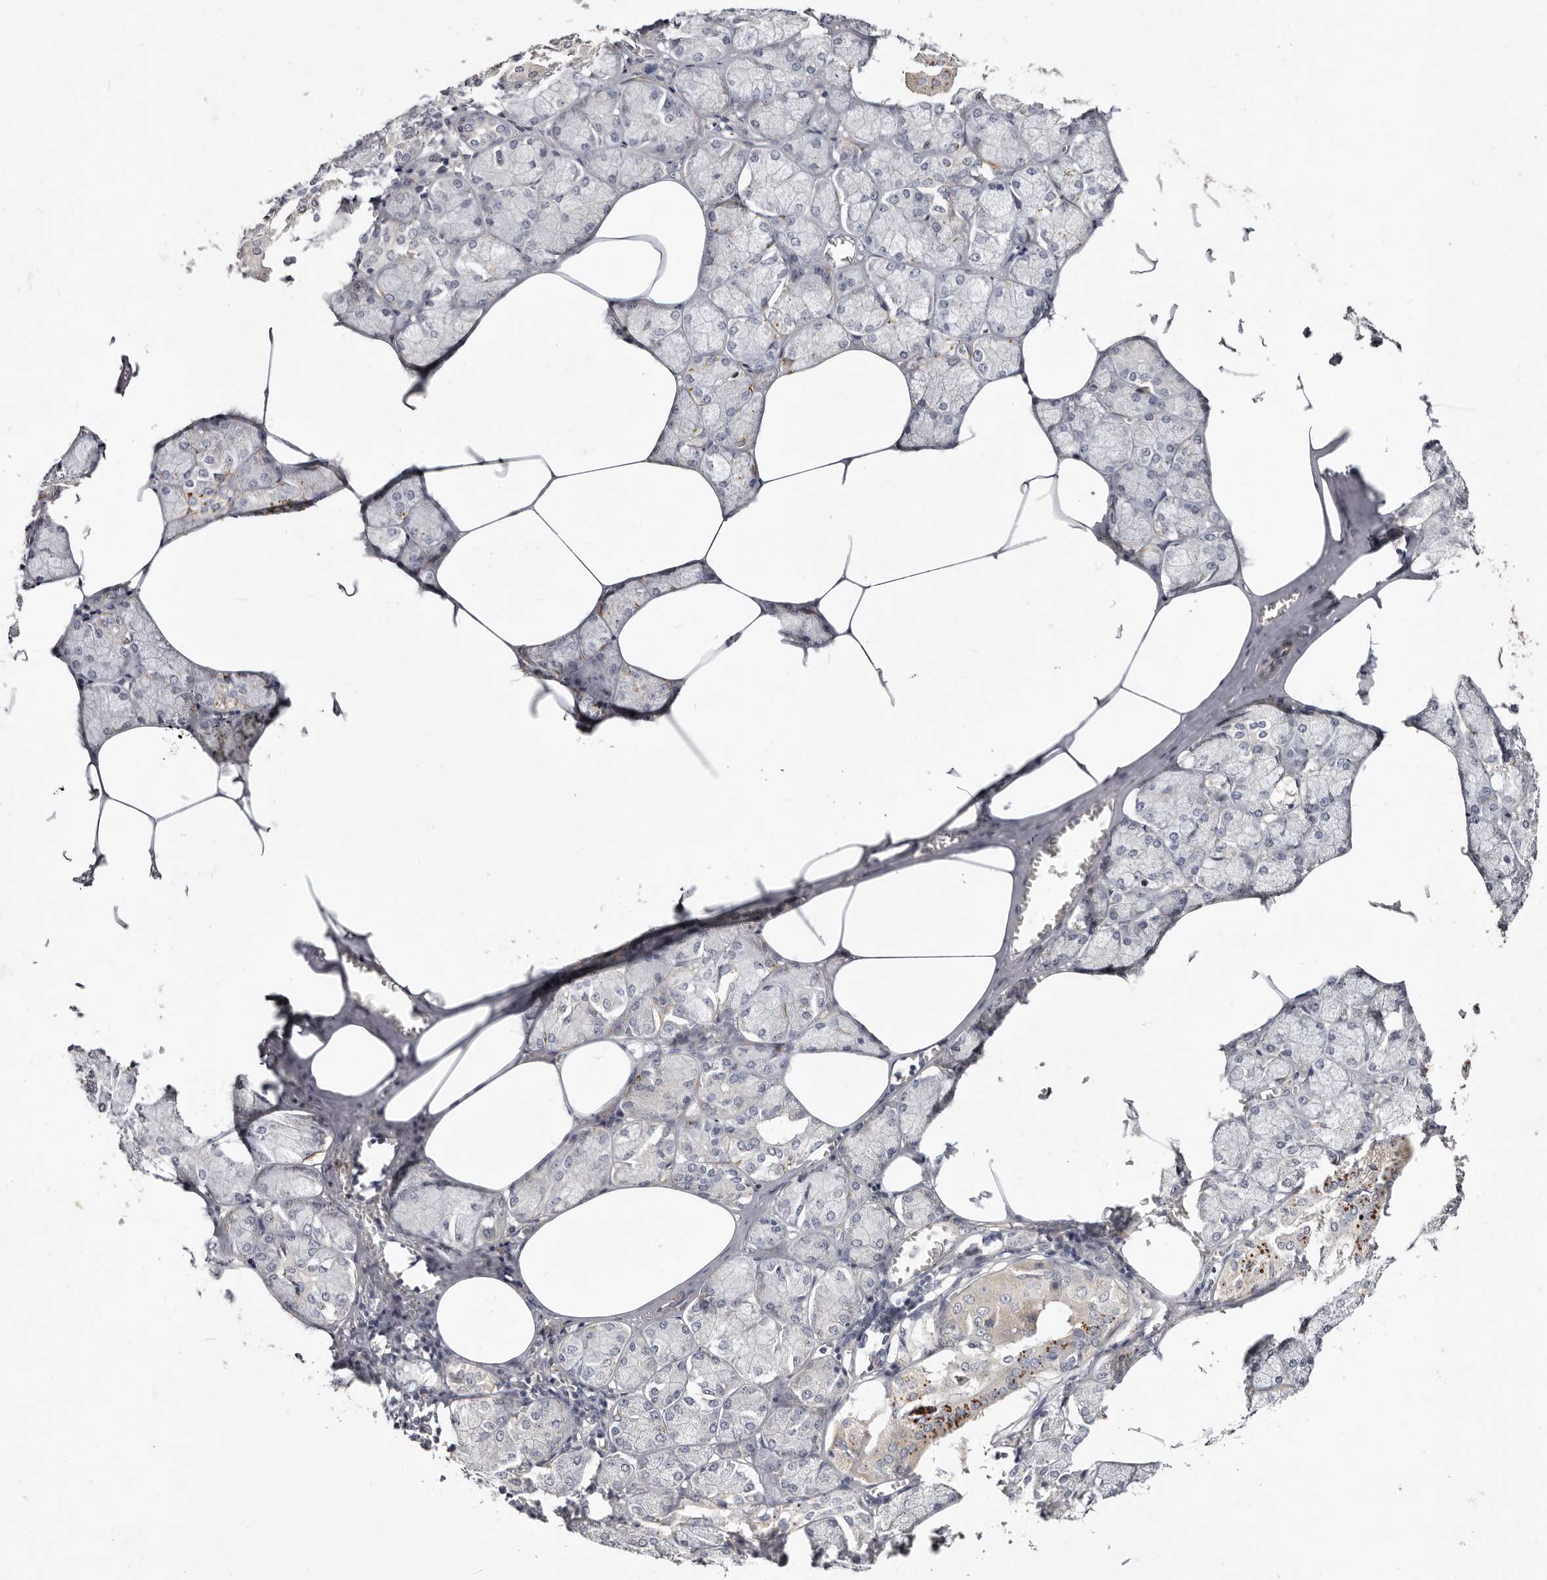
{"staining": {"intensity": "weak", "quantity": "<25%", "location": "cytoplasmic/membranous"}, "tissue": "salivary gland", "cell_type": "Glandular cells", "image_type": "normal", "snomed": [{"axis": "morphology", "description": "Normal tissue, NOS"}, {"axis": "topography", "description": "Salivary gland"}], "caption": "DAB immunohistochemical staining of benign salivary gland exhibits no significant expression in glandular cells. (Brightfield microscopy of DAB (3,3'-diaminobenzidine) immunohistochemistry (IHC) at high magnification).", "gene": "MRPS33", "patient": {"sex": "male", "age": 62}}